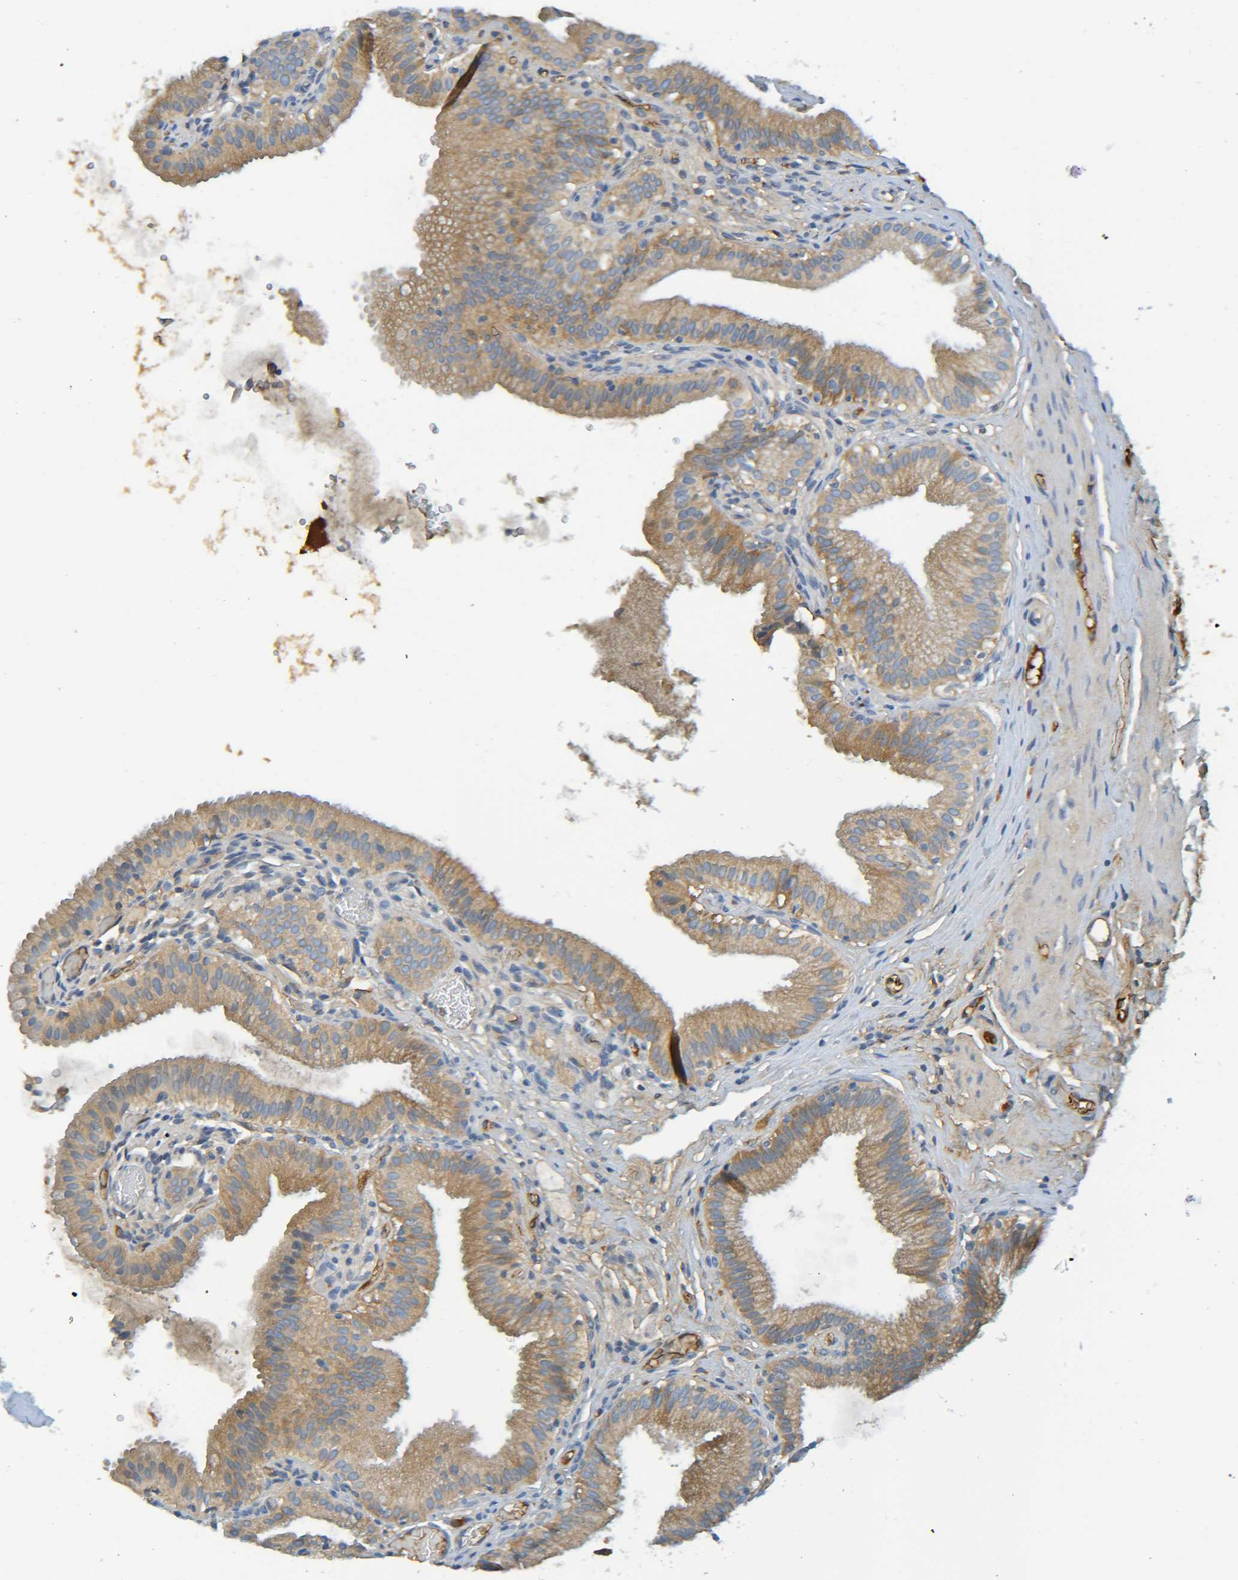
{"staining": {"intensity": "moderate", "quantity": ">75%", "location": "cytoplasmic/membranous"}, "tissue": "gallbladder", "cell_type": "Glandular cells", "image_type": "normal", "snomed": [{"axis": "morphology", "description": "Normal tissue, NOS"}, {"axis": "topography", "description": "Gallbladder"}], "caption": "Glandular cells show medium levels of moderate cytoplasmic/membranous expression in about >75% of cells in unremarkable gallbladder. The staining was performed using DAB, with brown indicating positive protein expression. Nuclei are stained blue with hematoxylin.", "gene": "C1QA", "patient": {"sex": "male", "age": 54}}